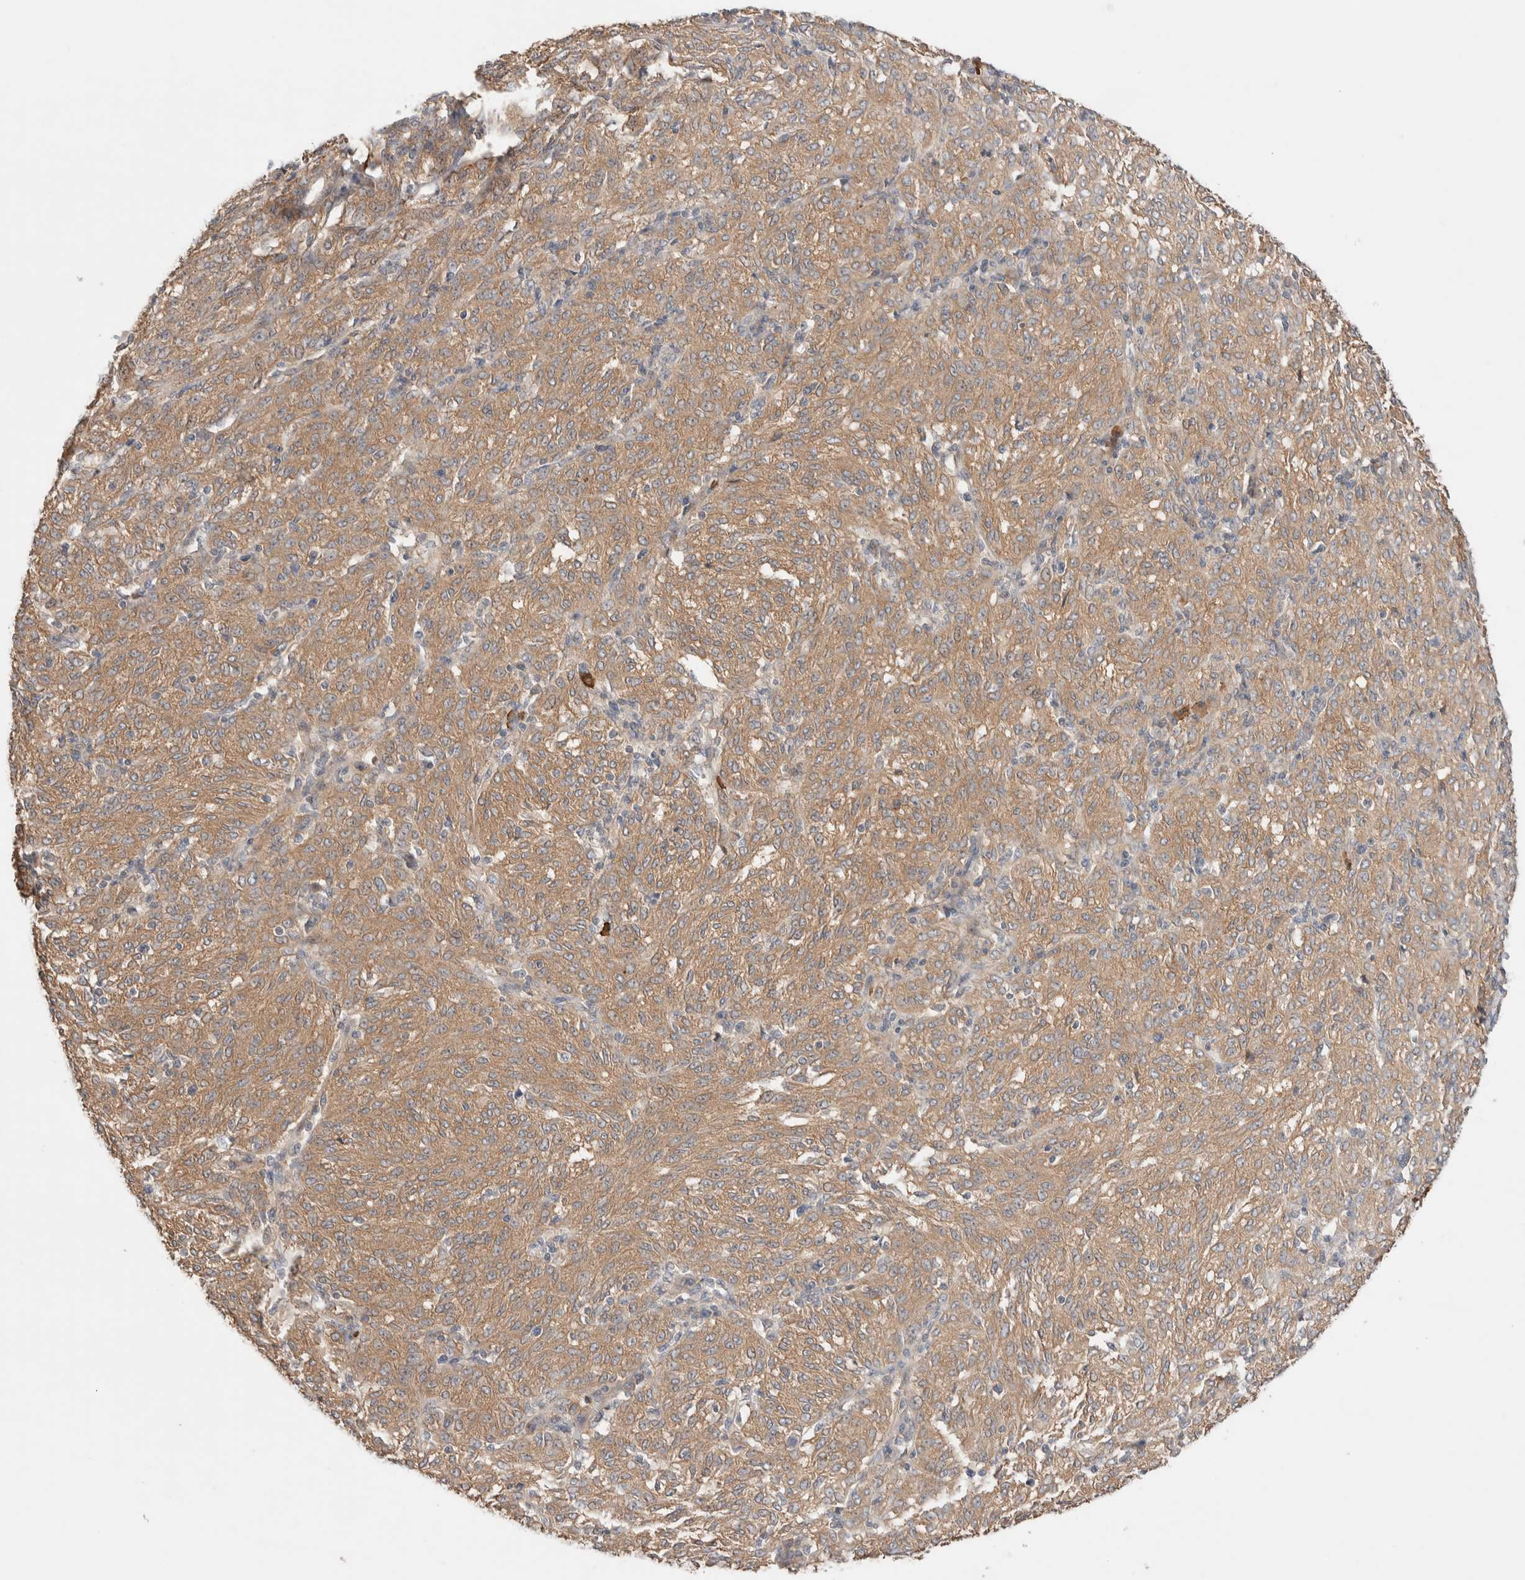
{"staining": {"intensity": "moderate", "quantity": ">75%", "location": "cytoplasmic/membranous"}, "tissue": "melanoma", "cell_type": "Tumor cells", "image_type": "cancer", "snomed": [{"axis": "morphology", "description": "Malignant melanoma, NOS"}, {"axis": "topography", "description": "Skin"}], "caption": "This is a histology image of IHC staining of melanoma, which shows moderate expression in the cytoplasmic/membranous of tumor cells.", "gene": "WDR91", "patient": {"sex": "female", "age": 72}}